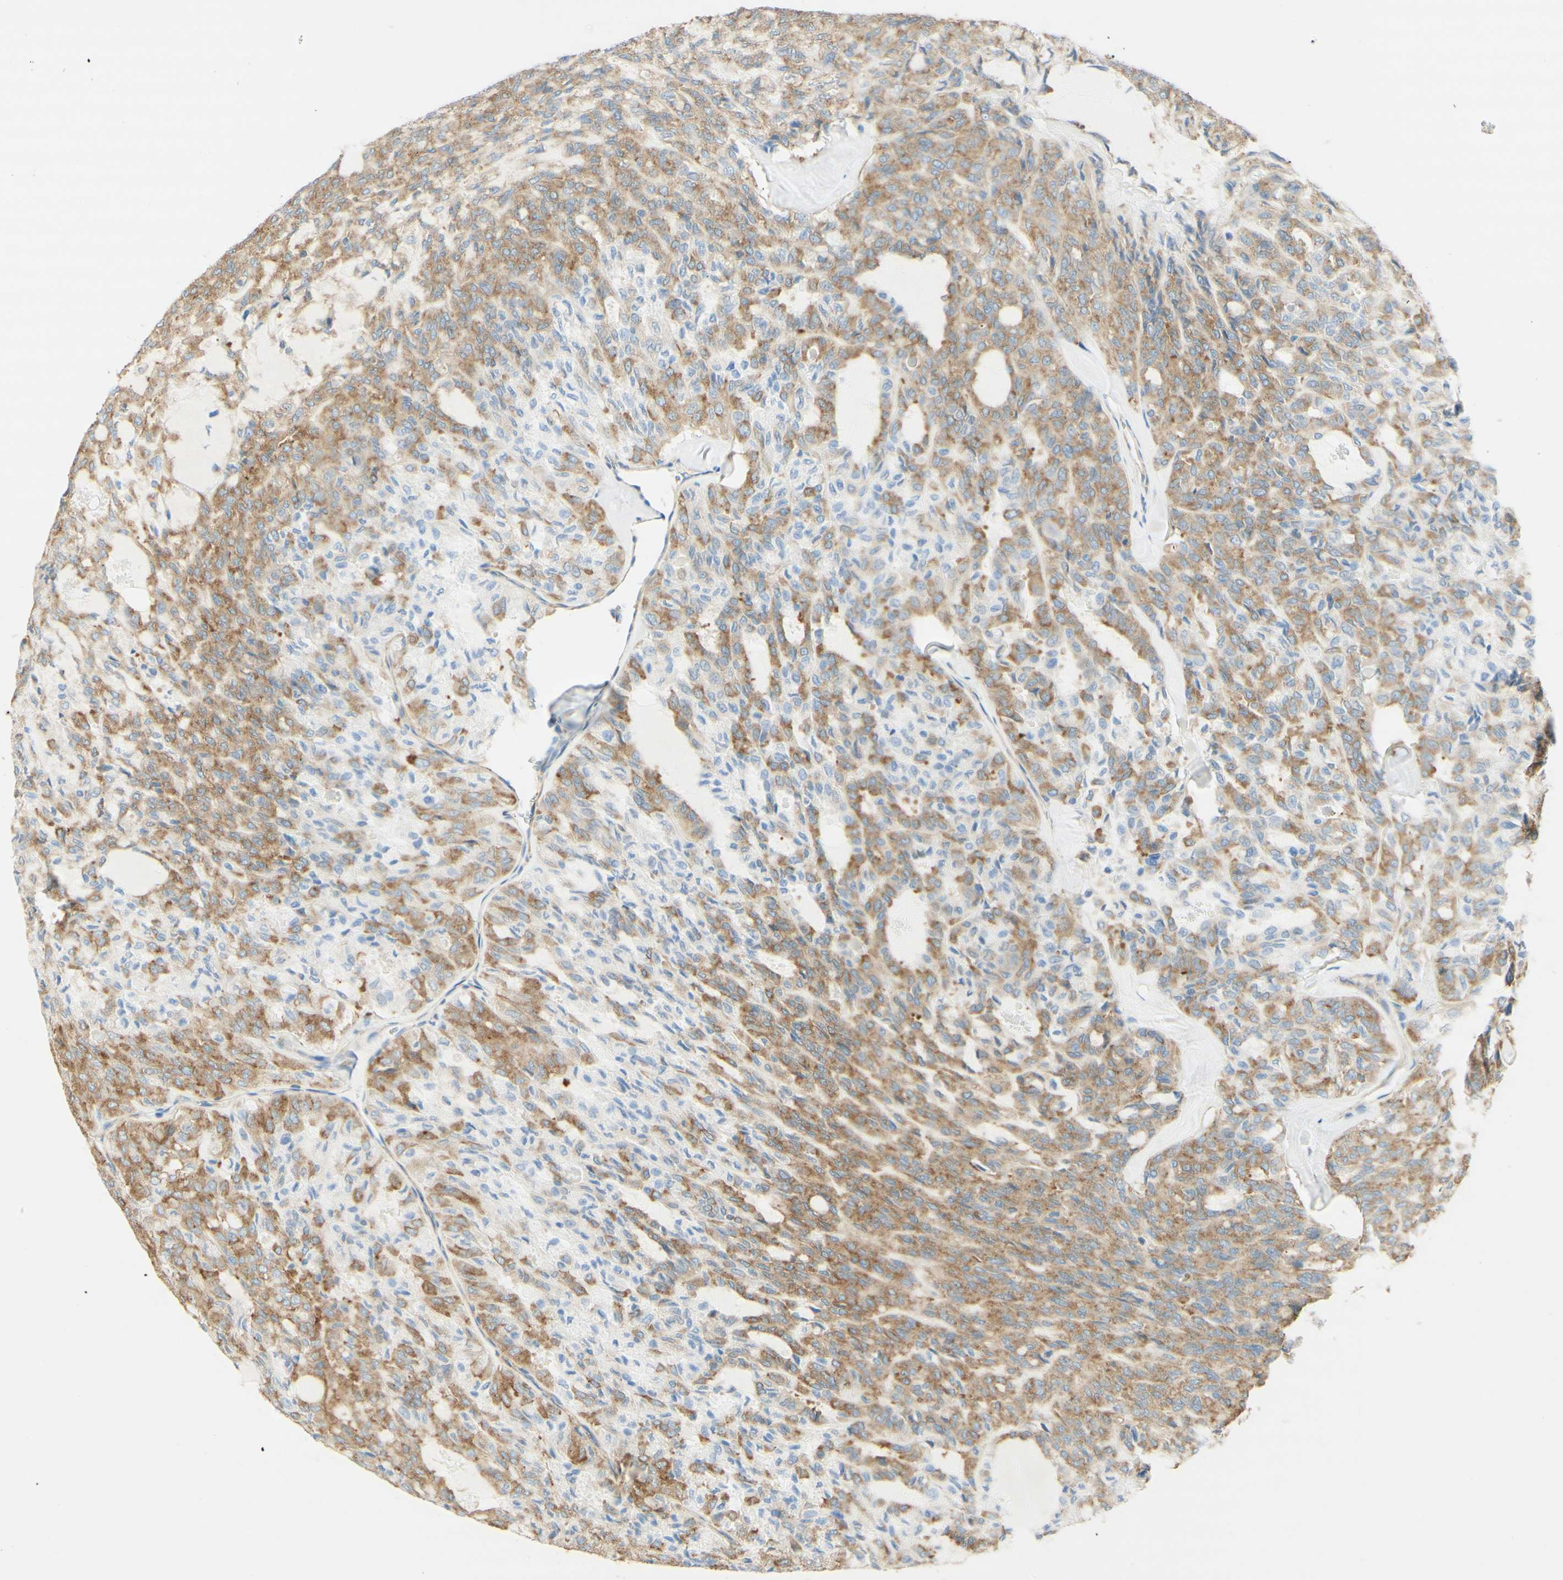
{"staining": {"intensity": "moderate", "quantity": "25%-75%", "location": "cytoplasmic/membranous"}, "tissue": "thyroid cancer", "cell_type": "Tumor cells", "image_type": "cancer", "snomed": [{"axis": "morphology", "description": "Follicular adenoma carcinoma, NOS"}, {"axis": "topography", "description": "Thyroid gland"}], "caption": "A medium amount of moderate cytoplasmic/membranous positivity is identified in about 25%-75% of tumor cells in thyroid cancer (follicular adenoma carcinoma) tissue.", "gene": "CLTC", "patient": {"sex": "male", "age": 75}}